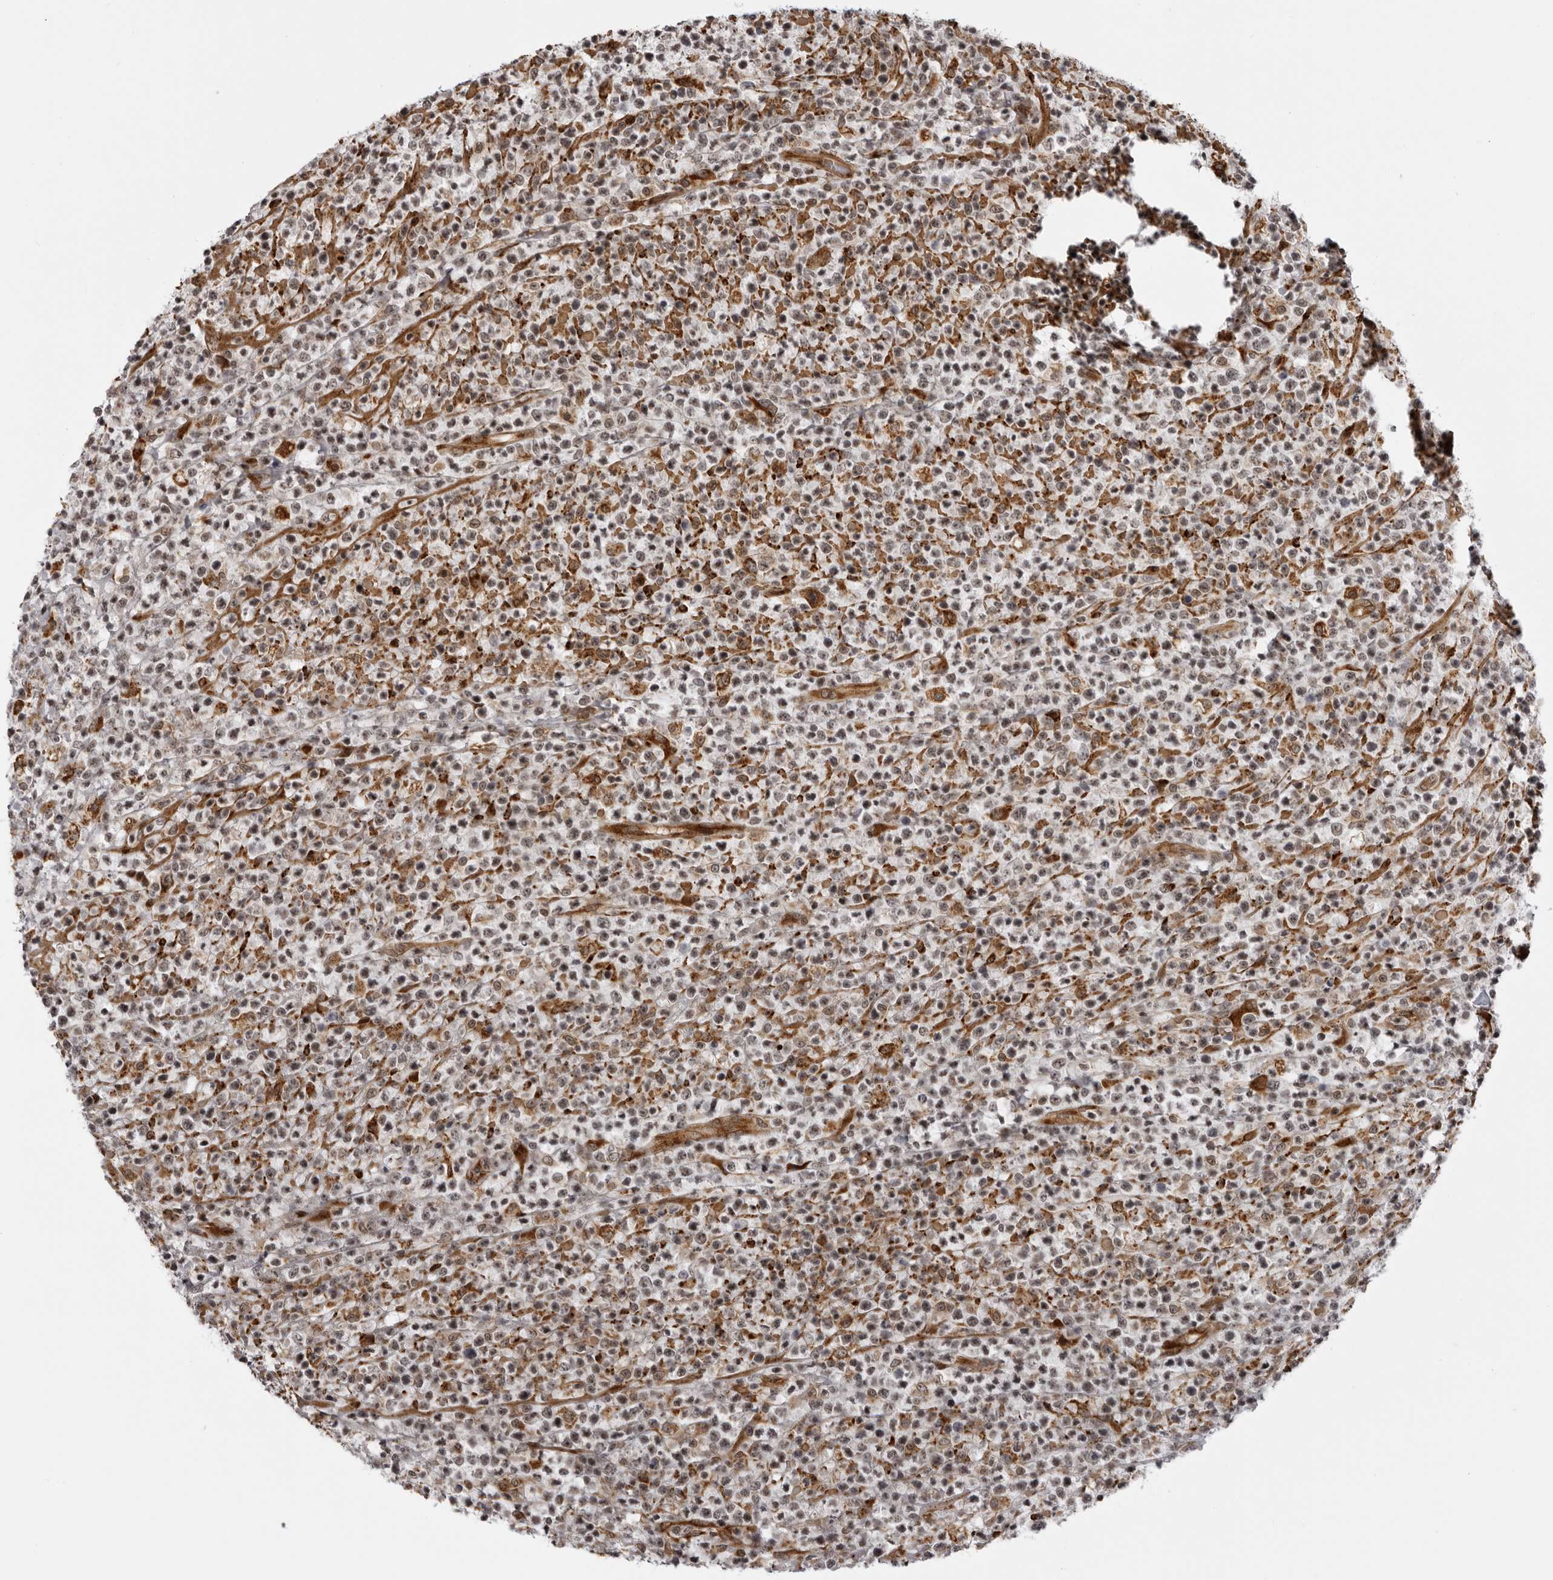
{"staining": {"intensity": "weak", "quantity": "<25%", "location": "cytoplasmic/membranous"}, "tissue": "lymphoma", "cell_type": "Tumor cells", "image_type": "cancer", "snomed": [{"axis": "morphology", "description": "Malignant lymphoma, non-Hodgkin's type, High grade"}, {"axis": "topography", "description": "Colon"}], "caption": "High magnification brightfield microscopy of lymphoma stained with DAB (3,3'-diaminobenzidine) (brown) and counterstained with hematoxylin (blue): tumor cells show no significant expression. The staining was performed using DAB (3,3'-diaminobenzidine) to visualize the protein expression in brown, while the nuclei were stained in blue with hematoxylin (Magnification: 20x).", "gene": "DNAH14", "patient": {"sex": "female", "age": 53}}